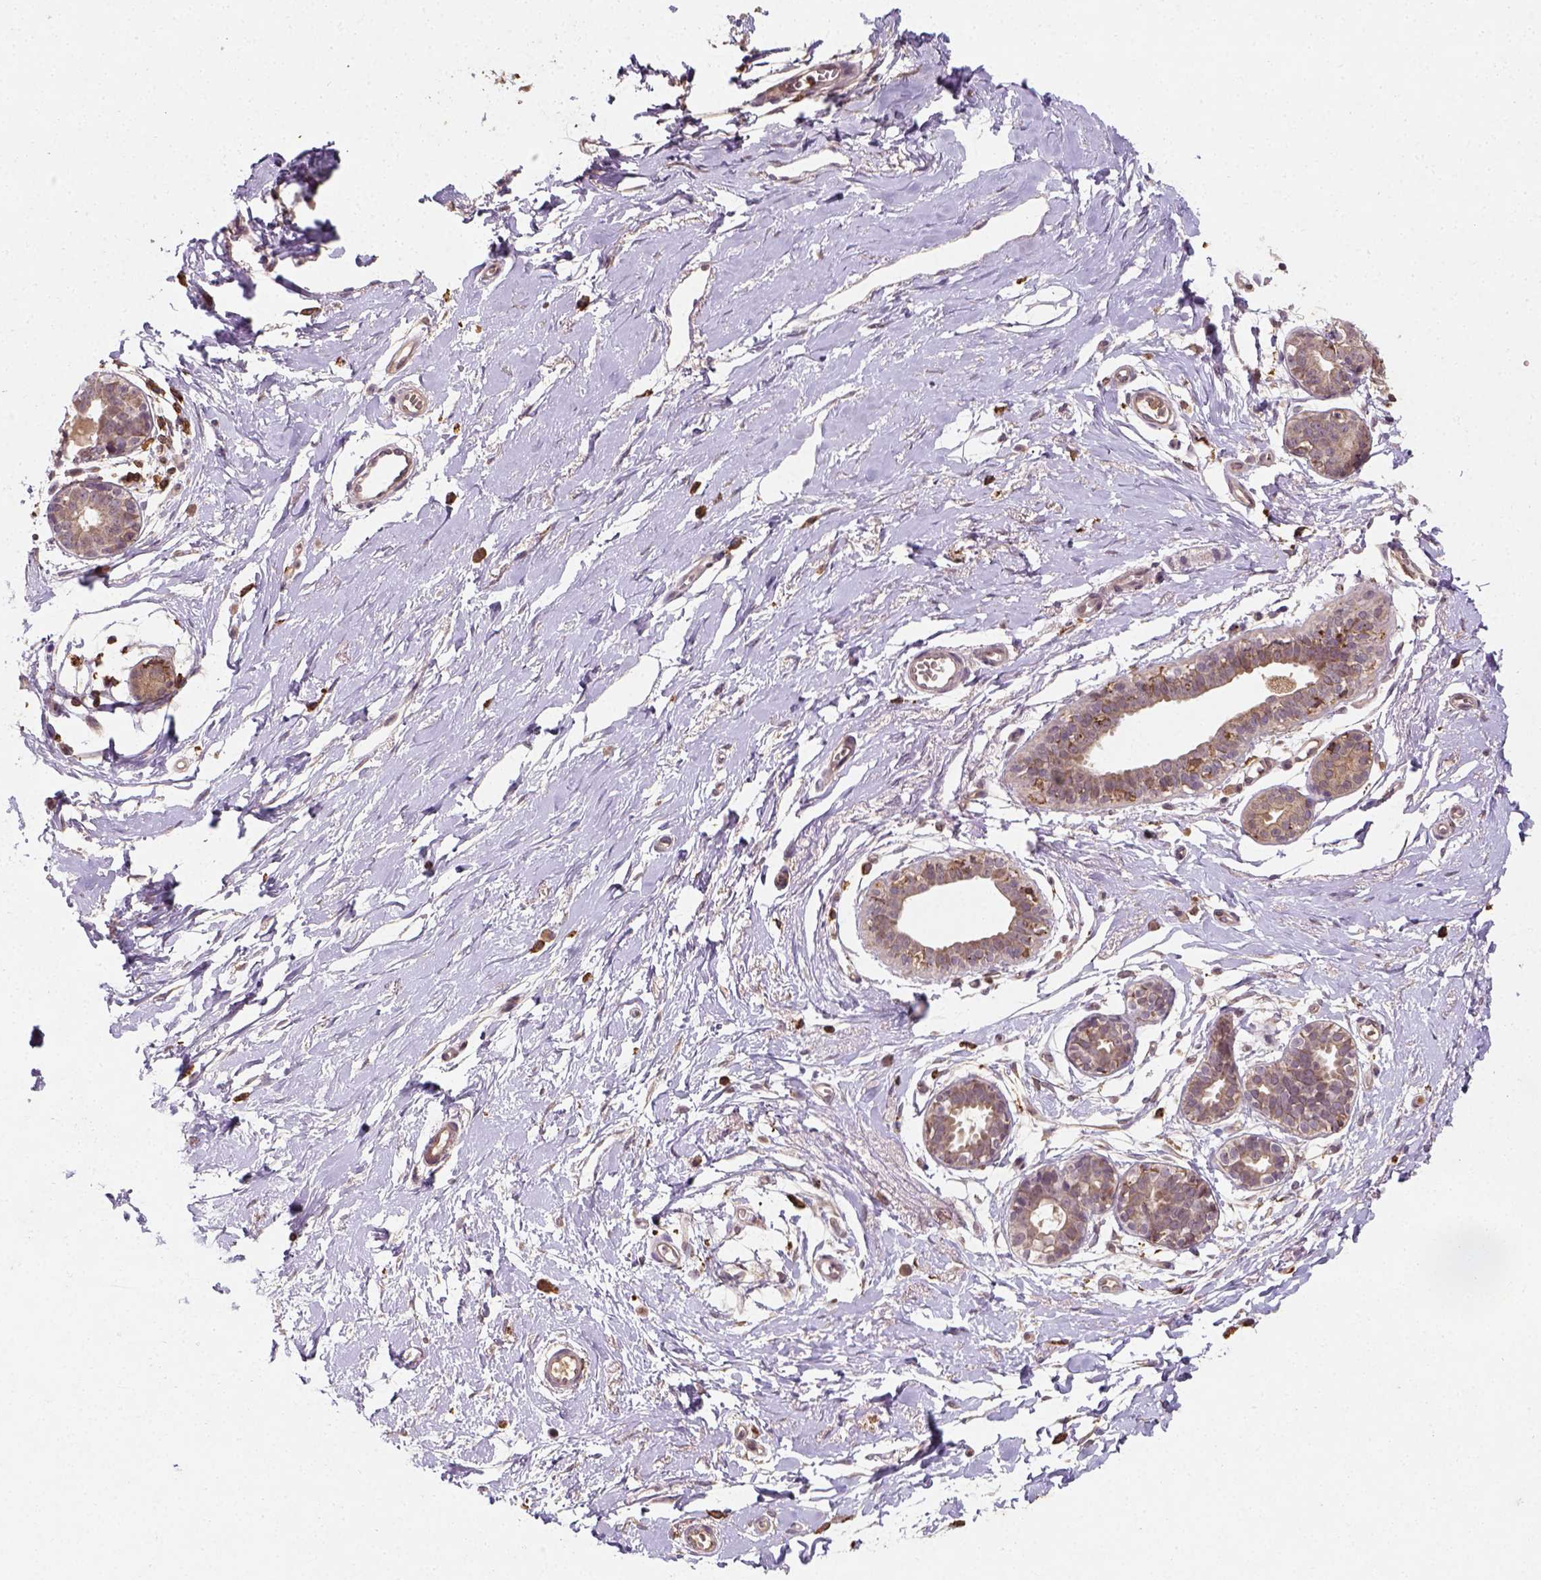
{"staining": {"intensity": "negative", "quantity": "none", "location": "none"}, "tissue": "breast", "cell_type": "Adipocytes", "image_type": "normal", "snomed": [{"axis": "morphology", "description": "Normal tissue, NOS"}, {"axis": "topography", "description": "Breast"}], "caption": "The histopathology image reveals no staining of adipocytes in unremarkable breast.", "gene": "CAMKK1", "patient": {"sex": "female", "age": 49}}